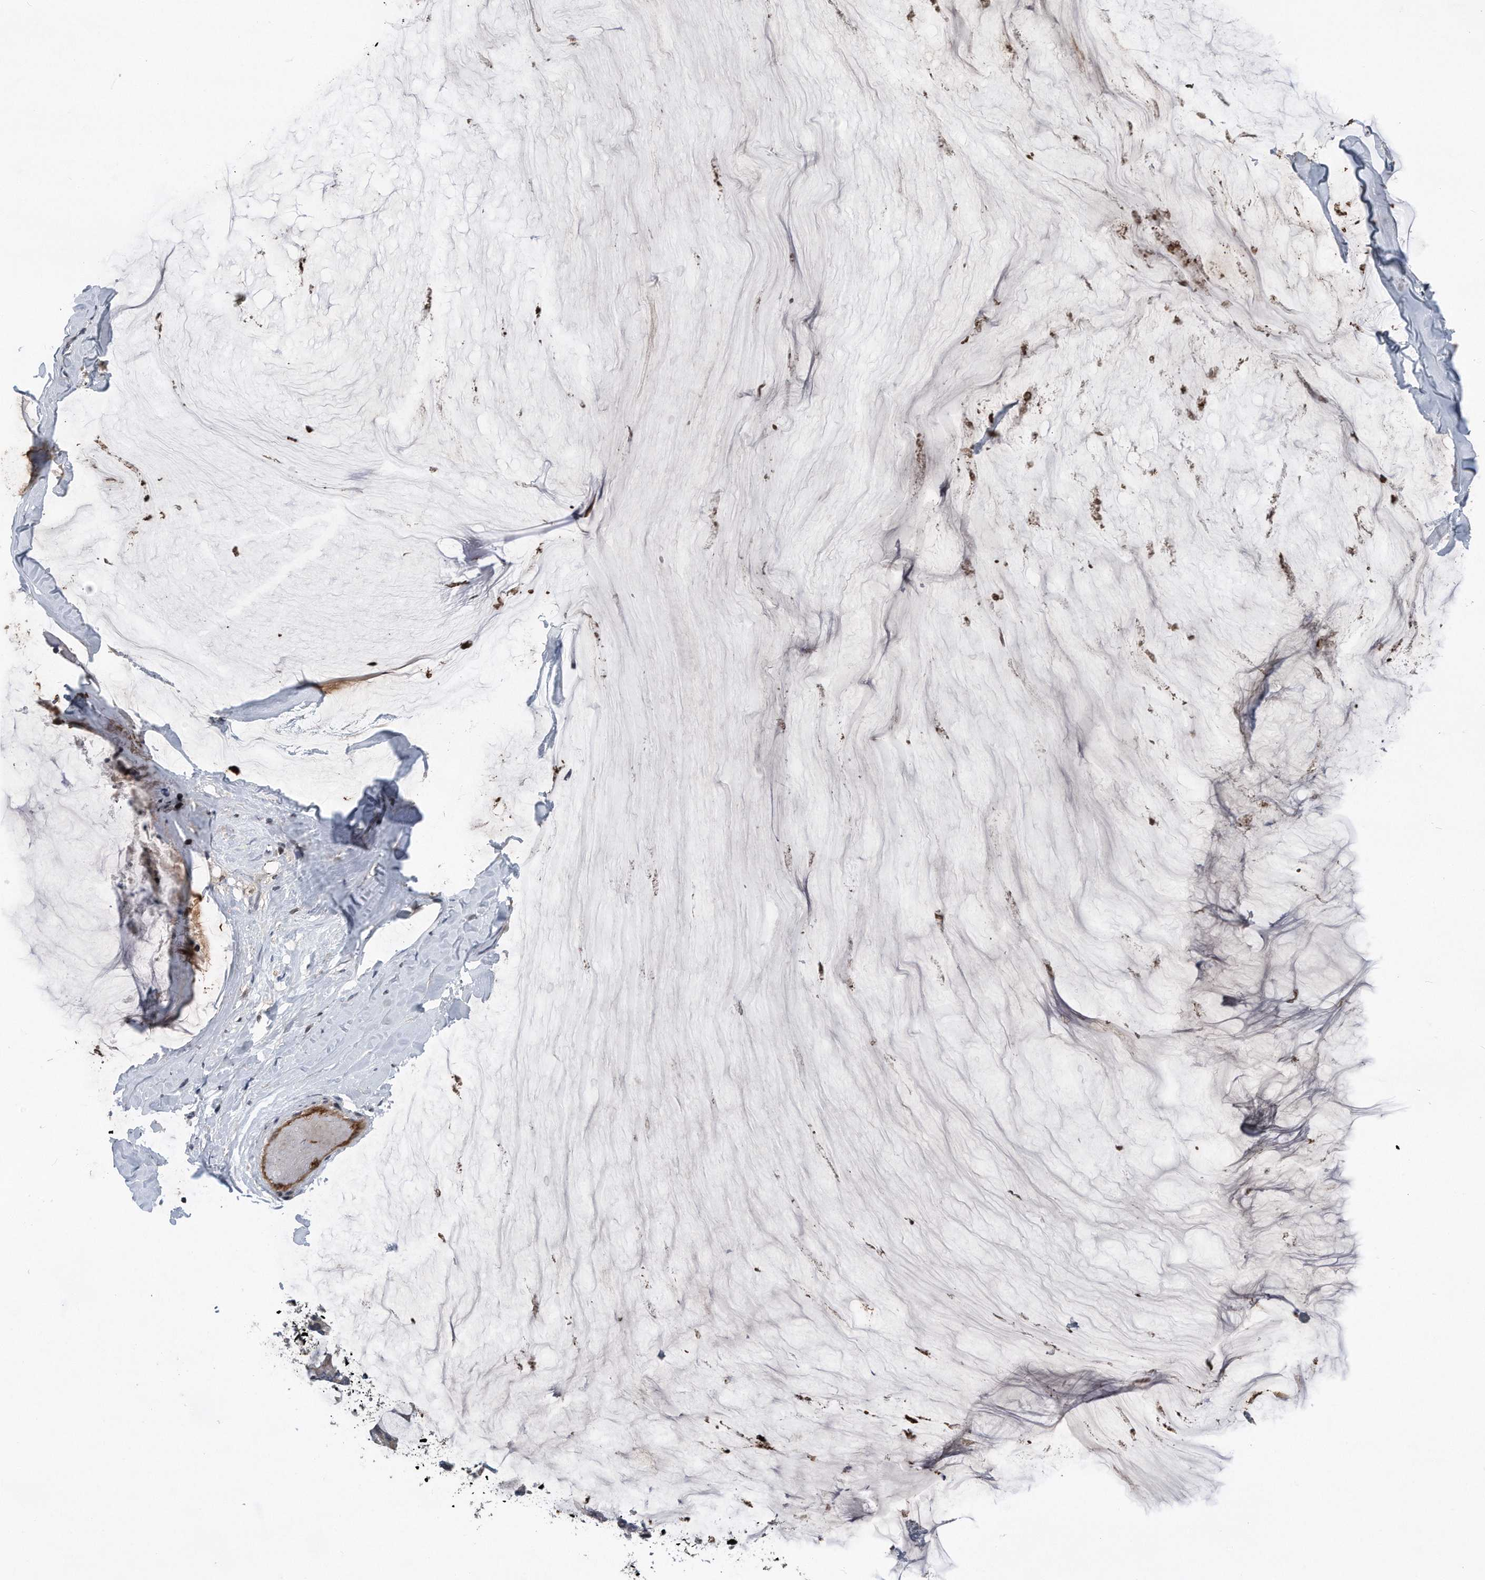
{"staining": {"intensity": "weak", "quantity": "25%-75%", "location": "cytoplasmic/membranous"}, "tissue": "ovarian cancer", "cell_type": "Tumor cells", "image_type": "cancer", "snomed": [{"axis": "morphology", "description": "Cystadenocarcinoma, mucinous, NOS"}, {"axis": "topography", "description": "Ovary"}], "caption": "Weak cytoplasmic/membranous expression for a protein is seen in approximately 25%-75% of tumor cells of ovarian cancer using immunohistochemistry (IHC).", "gene": "DST", "patient": {"sex": "female", "age": 39}}